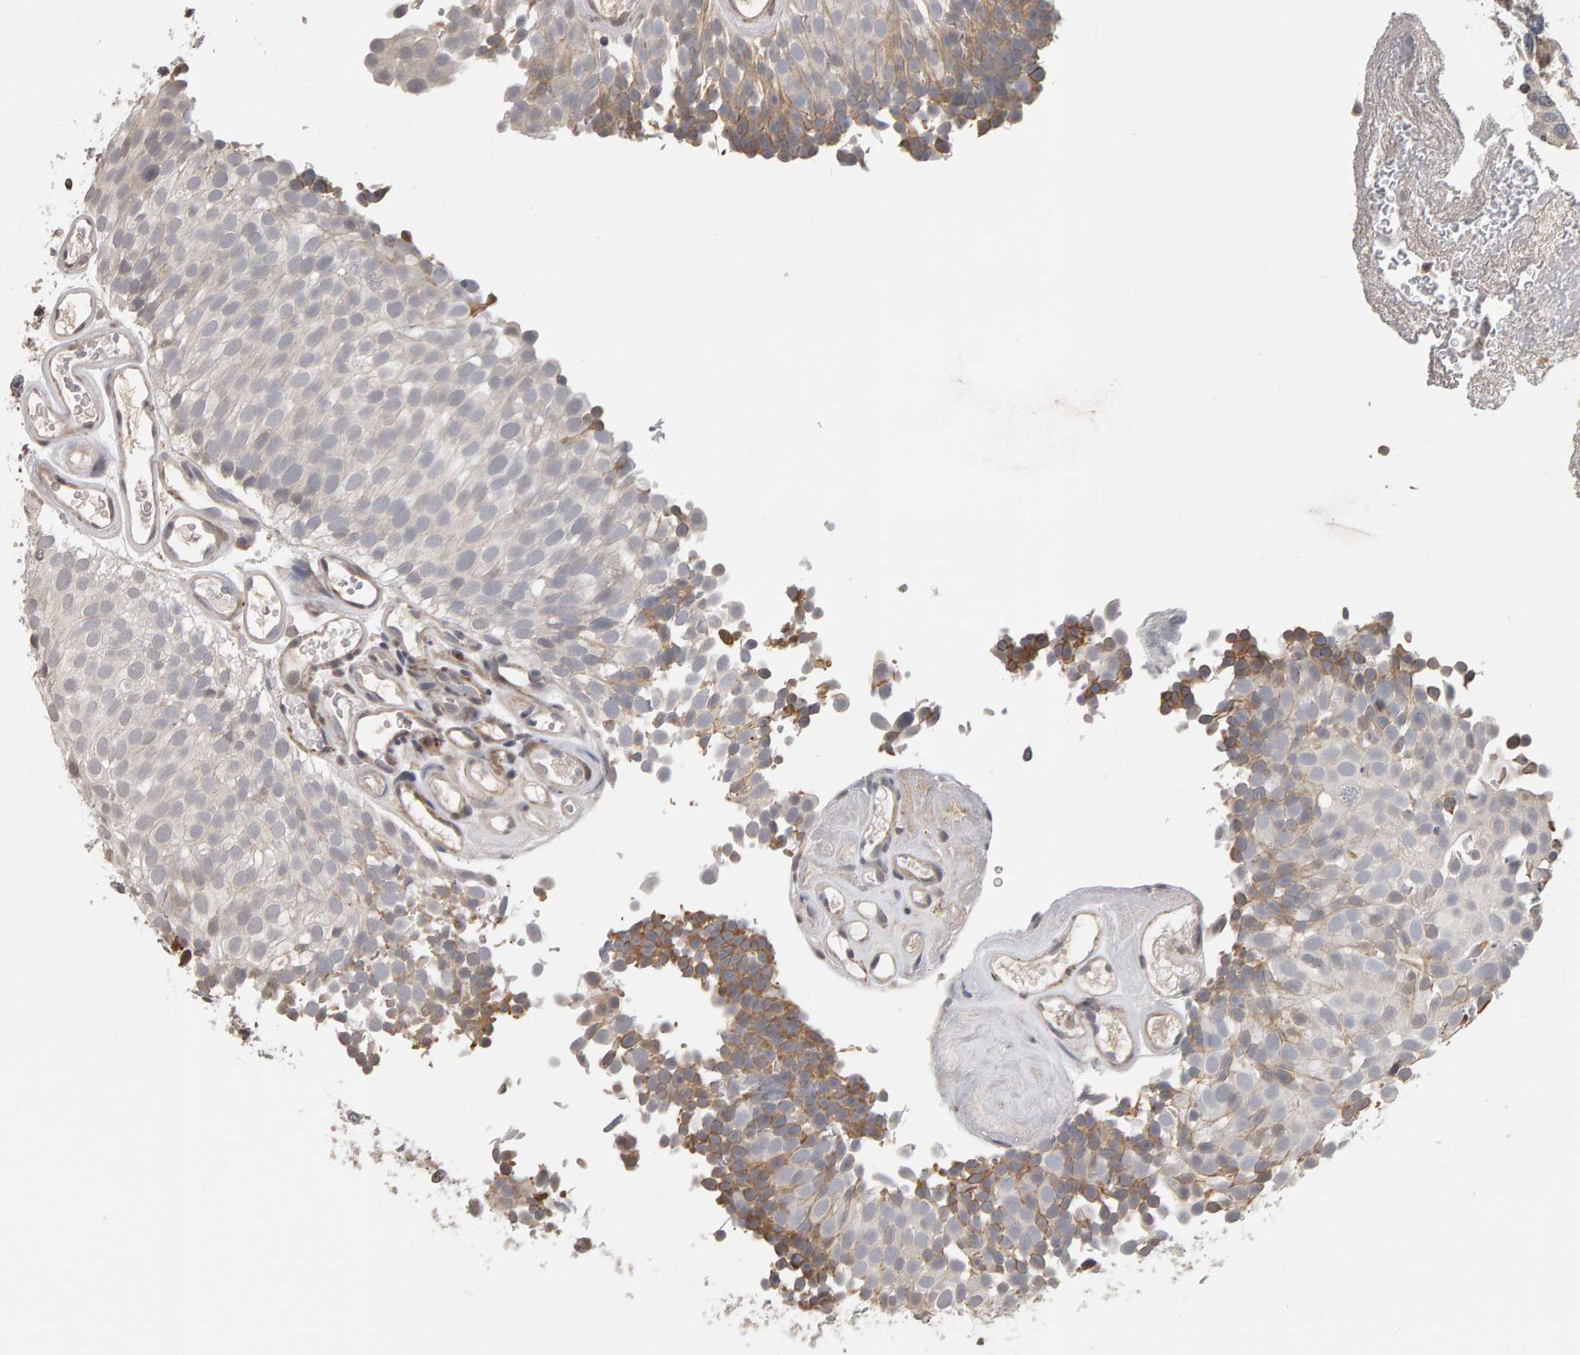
{"staining": {"intensity": "weak", "quantity": "<25%", "location": "cytoplasmic/membranous"}, "tissue": "urothelial cancer", "cell_type": "Tumor cells", "image_type": "cancer", "snomed": [{"axis": "morphology", "description": "Urothelial carcinoma, Low grade"}, {"axis": "topography", "description": "Urinary bladder"}], "caption": "IHC histopathology image of urothelial cancer stained for a protein (brown), which exhibits no positivity in tumor cells.", "gene": "TEFM", "patient": {"sex": "male", "age": 78}}